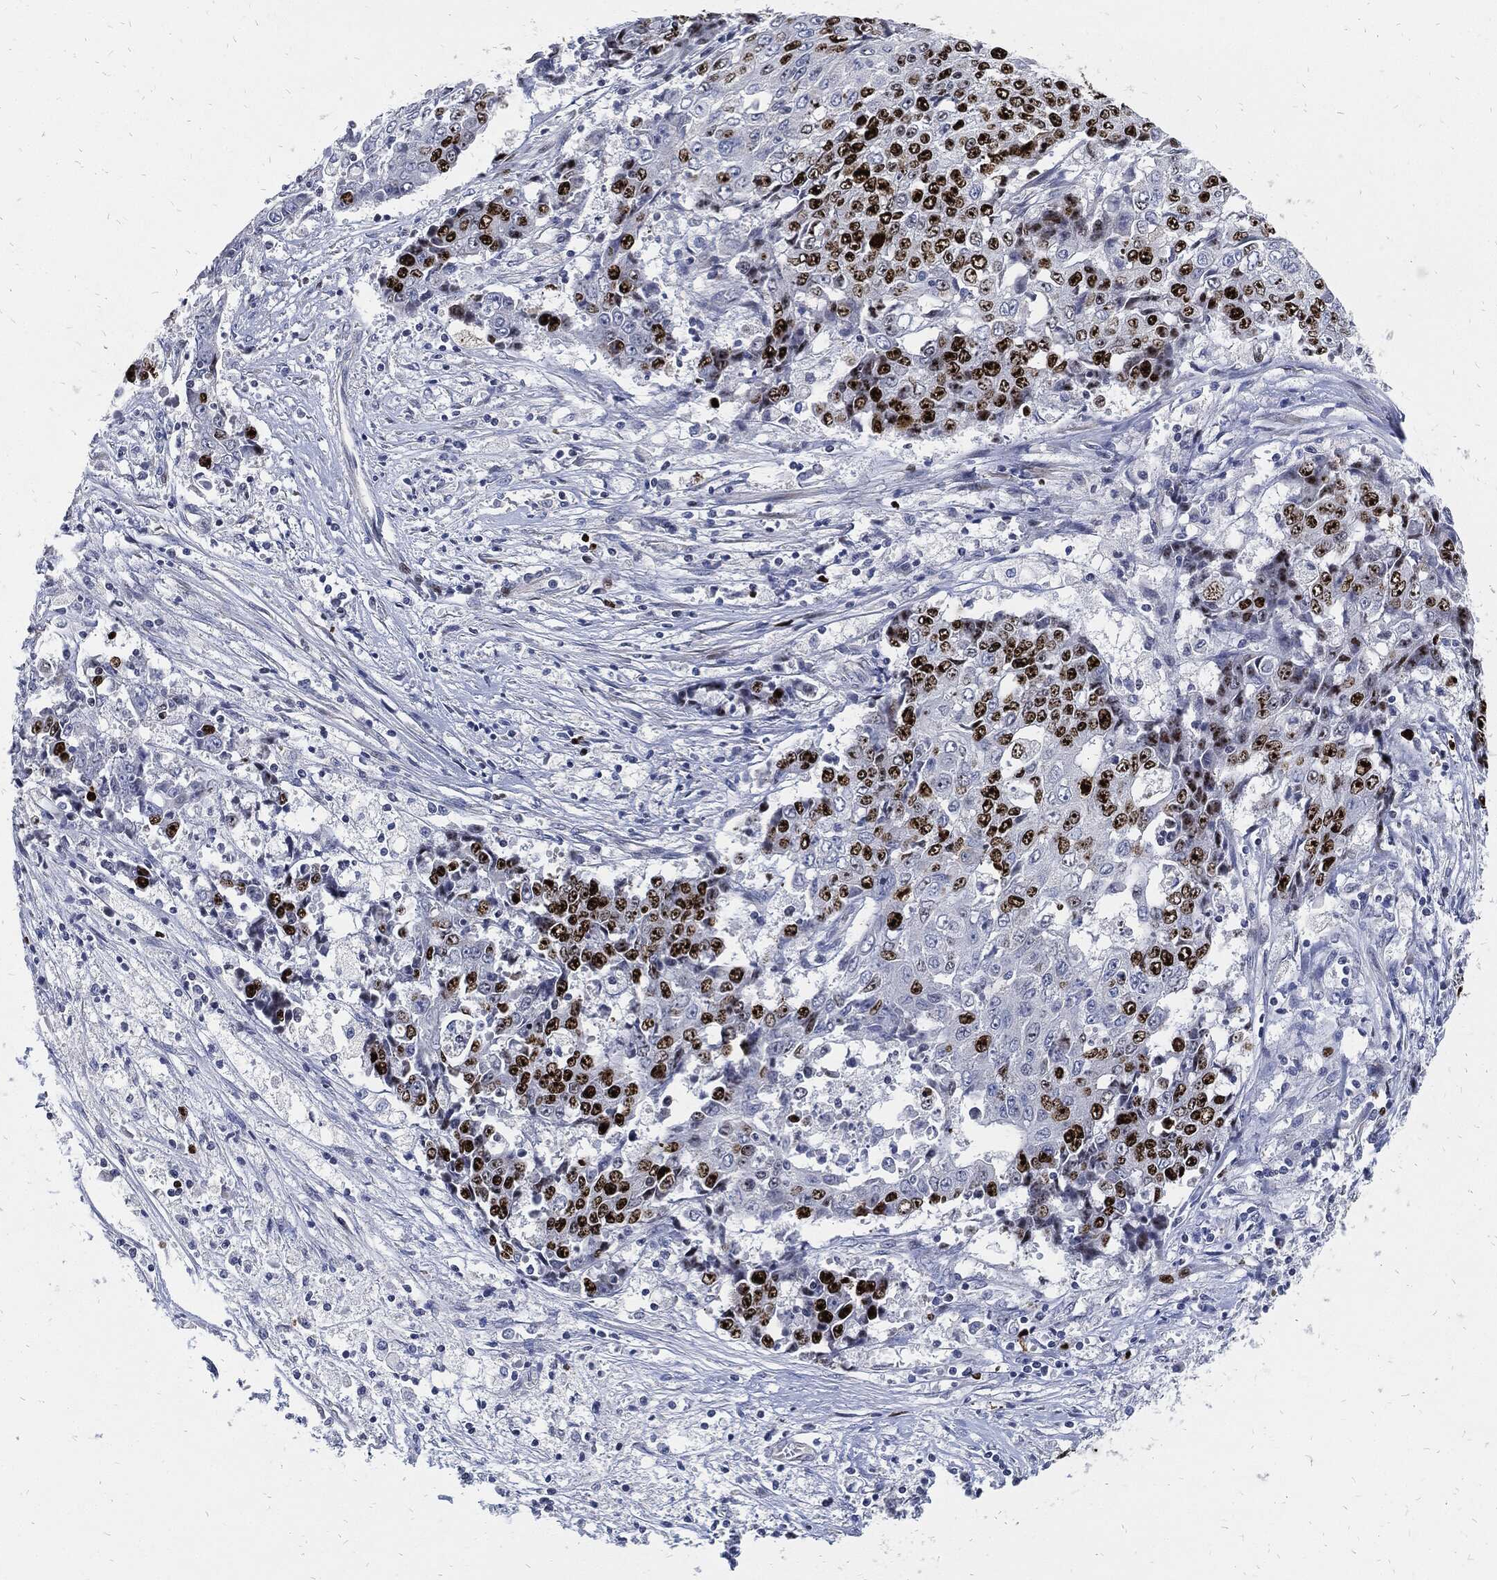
{"staining": {"intensity": "strong", "quantity": "25%-75%", "location": "nuclear"}, "tissue": "ovarian cancer", "cell_type": "Tumor cells", "image_type": "cancer", "snomed": [{"axis": "morphology", "description": "Carcinoma, endometroid"}, {"axis": "topography", "description": "Ovary"}], "caption": "Ovarian cancer (endometroid carcinoma) stained with immunohistochemistry shows strong nuclear expression in about 25%-75% of tumor cells.", "gene": "MKI67", "patient": {"sex": "female", "age": 42}}